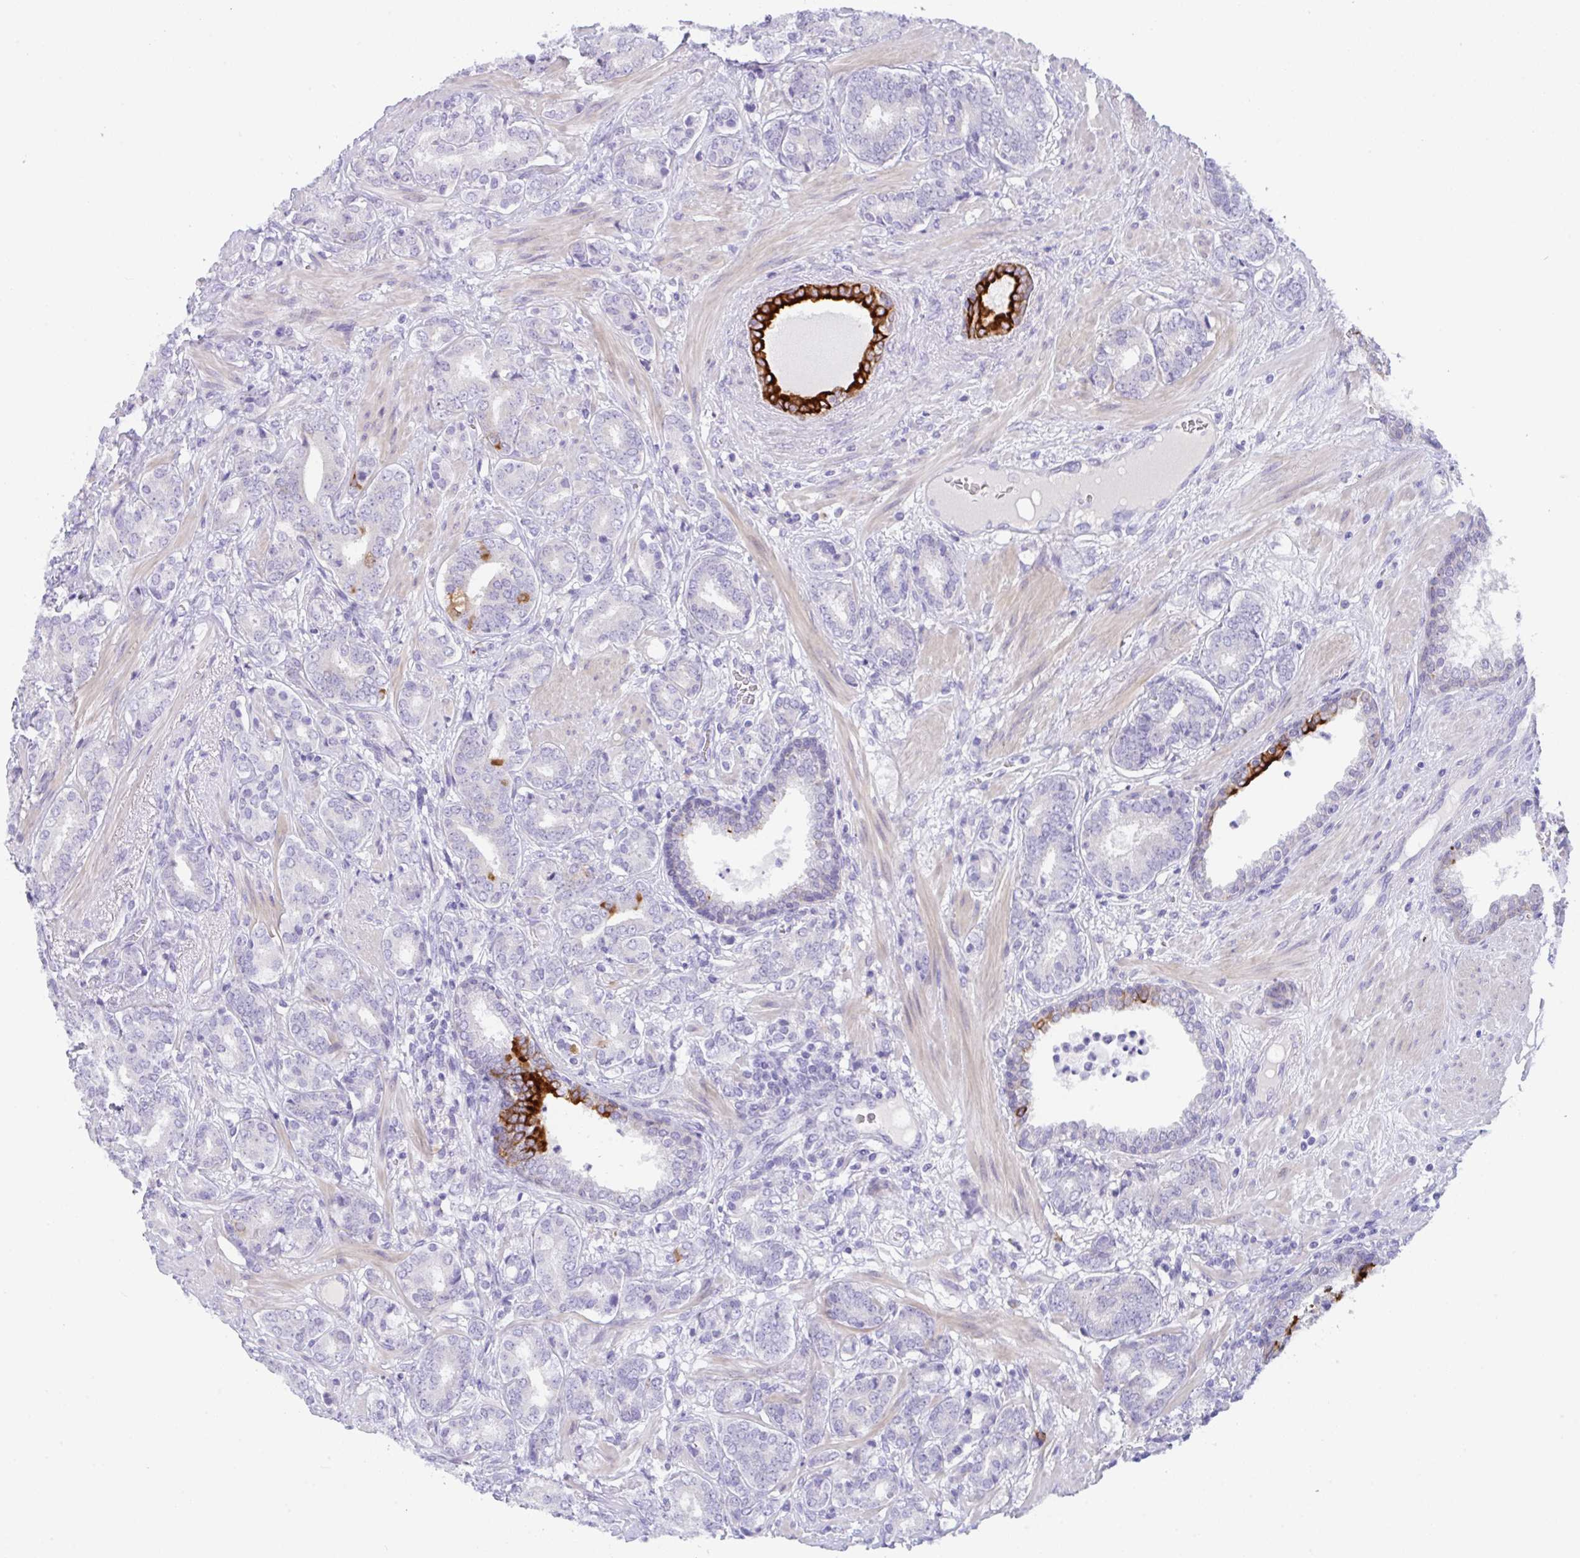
{"staining": {"intensity": "negative", "quantity": "none", "location": "none"}, "tissue": "prostate cancer", "cell_type": "Tumor cells", "image_type": "cancer", "snomed": [{"axis": "morphology", "description": "Adenocarcinoma, High grade"}, {"axis": "topography", "description": "Prostate"}], "caption": "High power microscopy image of an IHC photomicrograph of prostate cancer, revealing no significant positivity in tumor cells.", "gene": "TRAF4", "patient": {"sex": "male", "age": 62}}